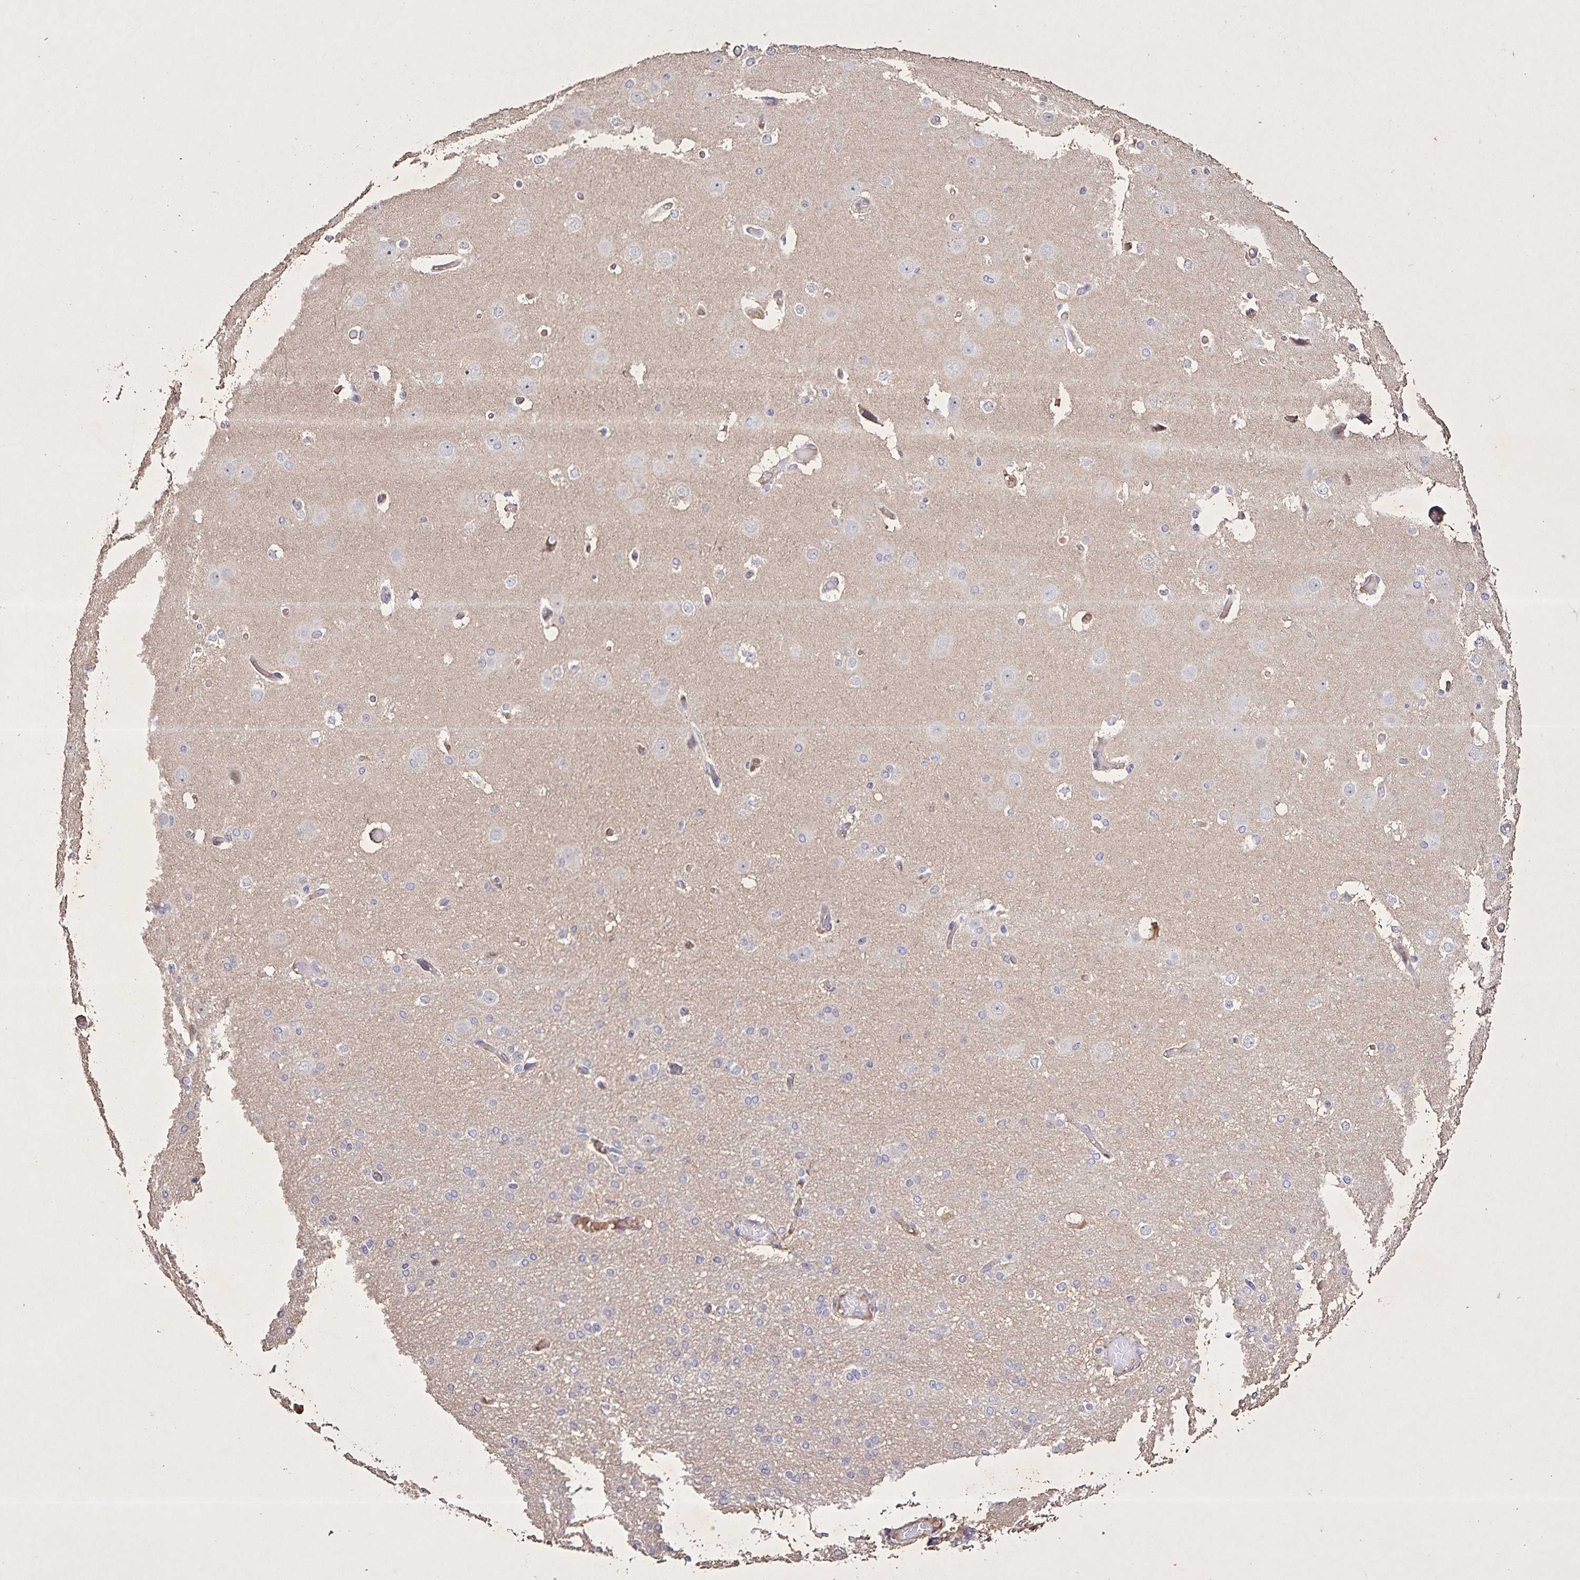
{"staining": {"intensity": "moderate", "quantity": "<25%", "location": "cytoplasmic/membranous"}, "tissue": "cerebral cortex", "cell_type": "Endothelial cells", "image_type": "normal", "snomed": [{"axis": "morphology", "description": "Normal tissue, NOS"}, {"axis": "morphology", "description": "Inflammation, NOS"}, {"axis": "topography", "description": "Cerebral cortex"}], "caption": "The micrograph reveals staining of normal cerebral cortex, revealing moderate cytoplasmic/membranous protein expression (brown color) within endothelial cells.", "gene": "GDF2", "patient": {"sex": "male", "age": 6}}